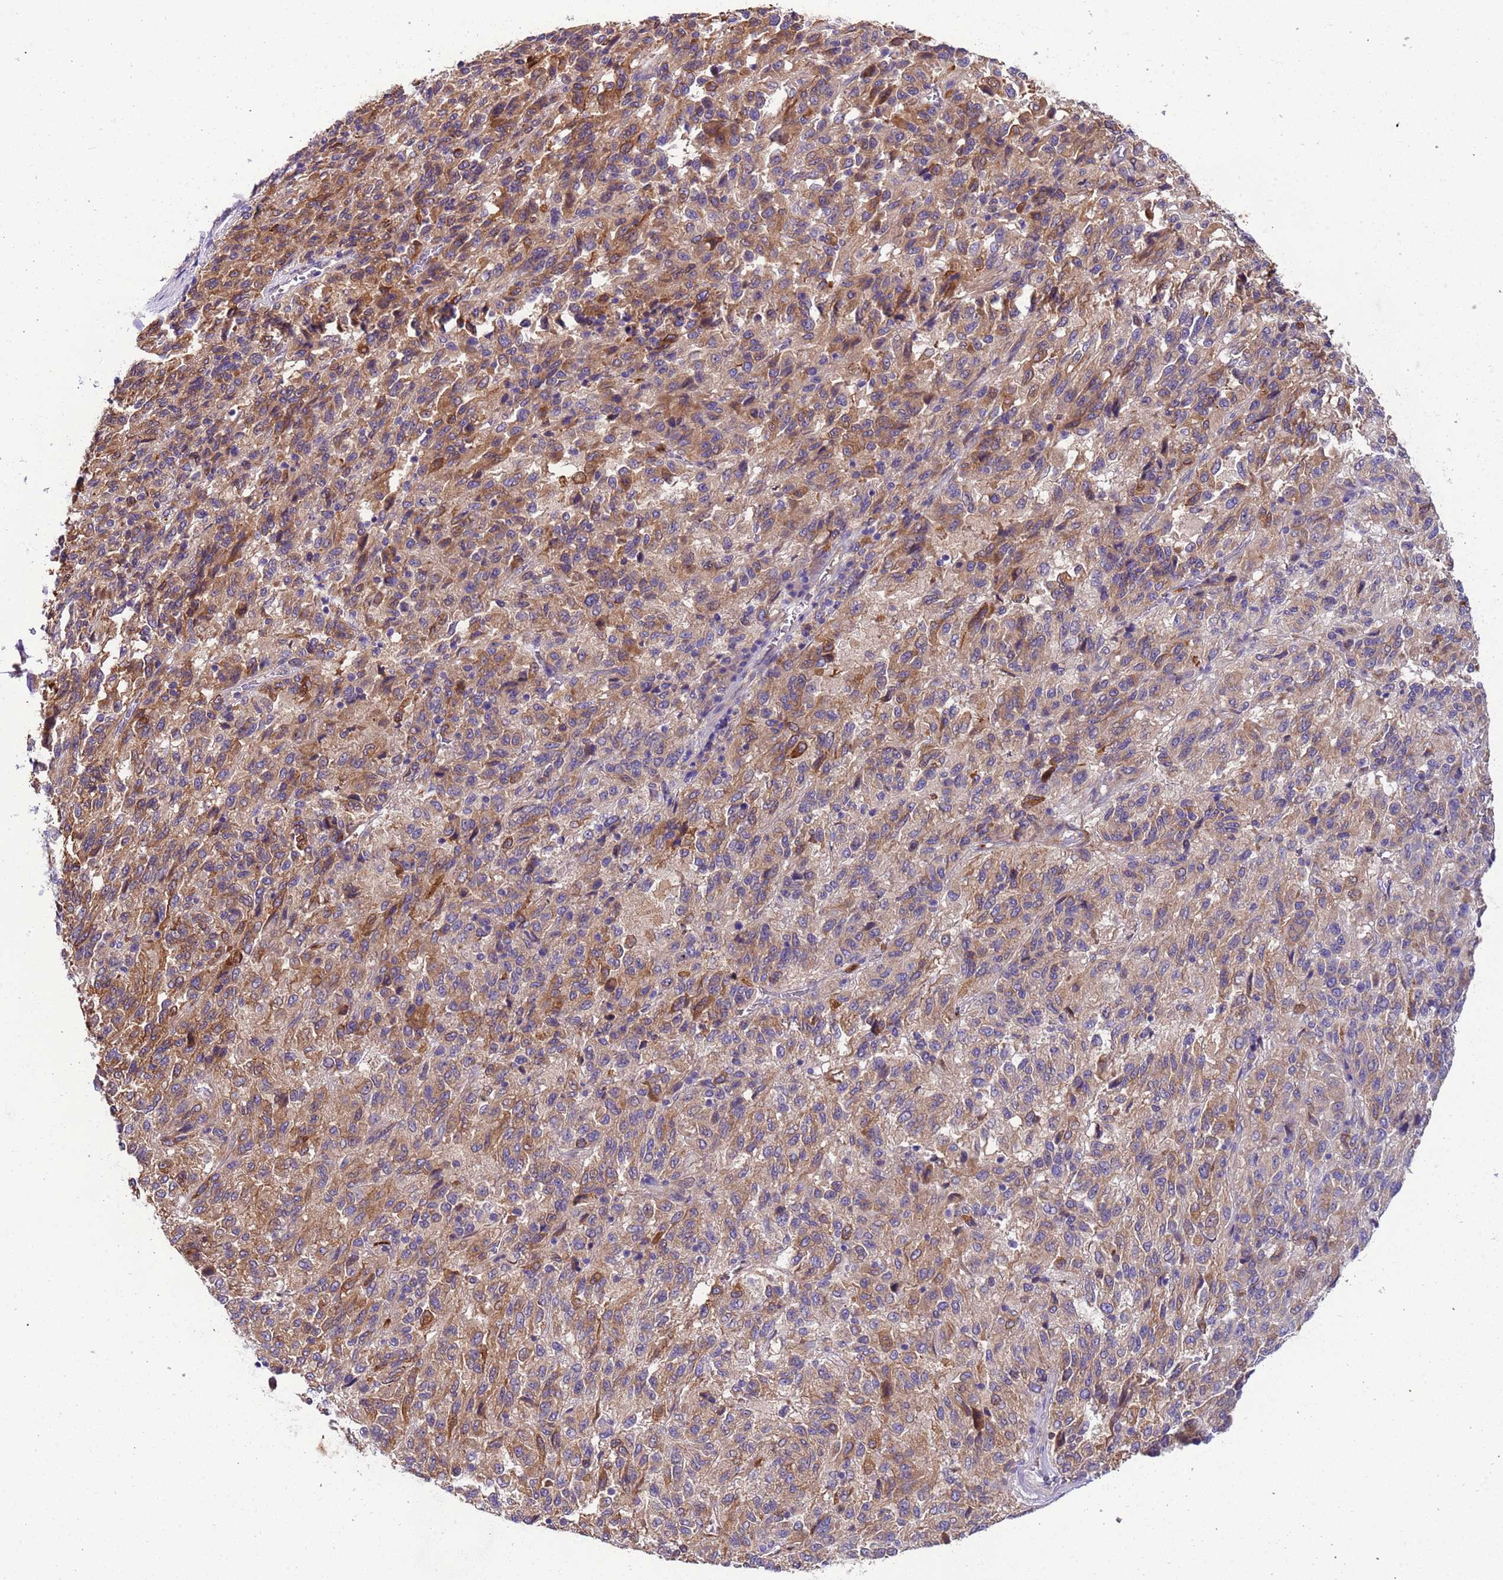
{"staining": {"intensity": "moderate", "quantity": "25%-75%", "location": "cytoplasmic/membranous"}, "tissue": "melanoma", "cell_type": "Tumor cells", "image_type": "cancer", "snomed": [{"axis": "morphology", "description": "Malignant melanoma, Metastatic site"}, {"axis": "topography", "description": "Lung"}], "caption": "A histopathology image of malignant melanoma (metastatic site) stained for a protein demonstrates moderate cytoplasmic/membranous brown staining in tumor cells.", "gene": "PAQR7", "patient": {"sex": "male", "age": 64}}